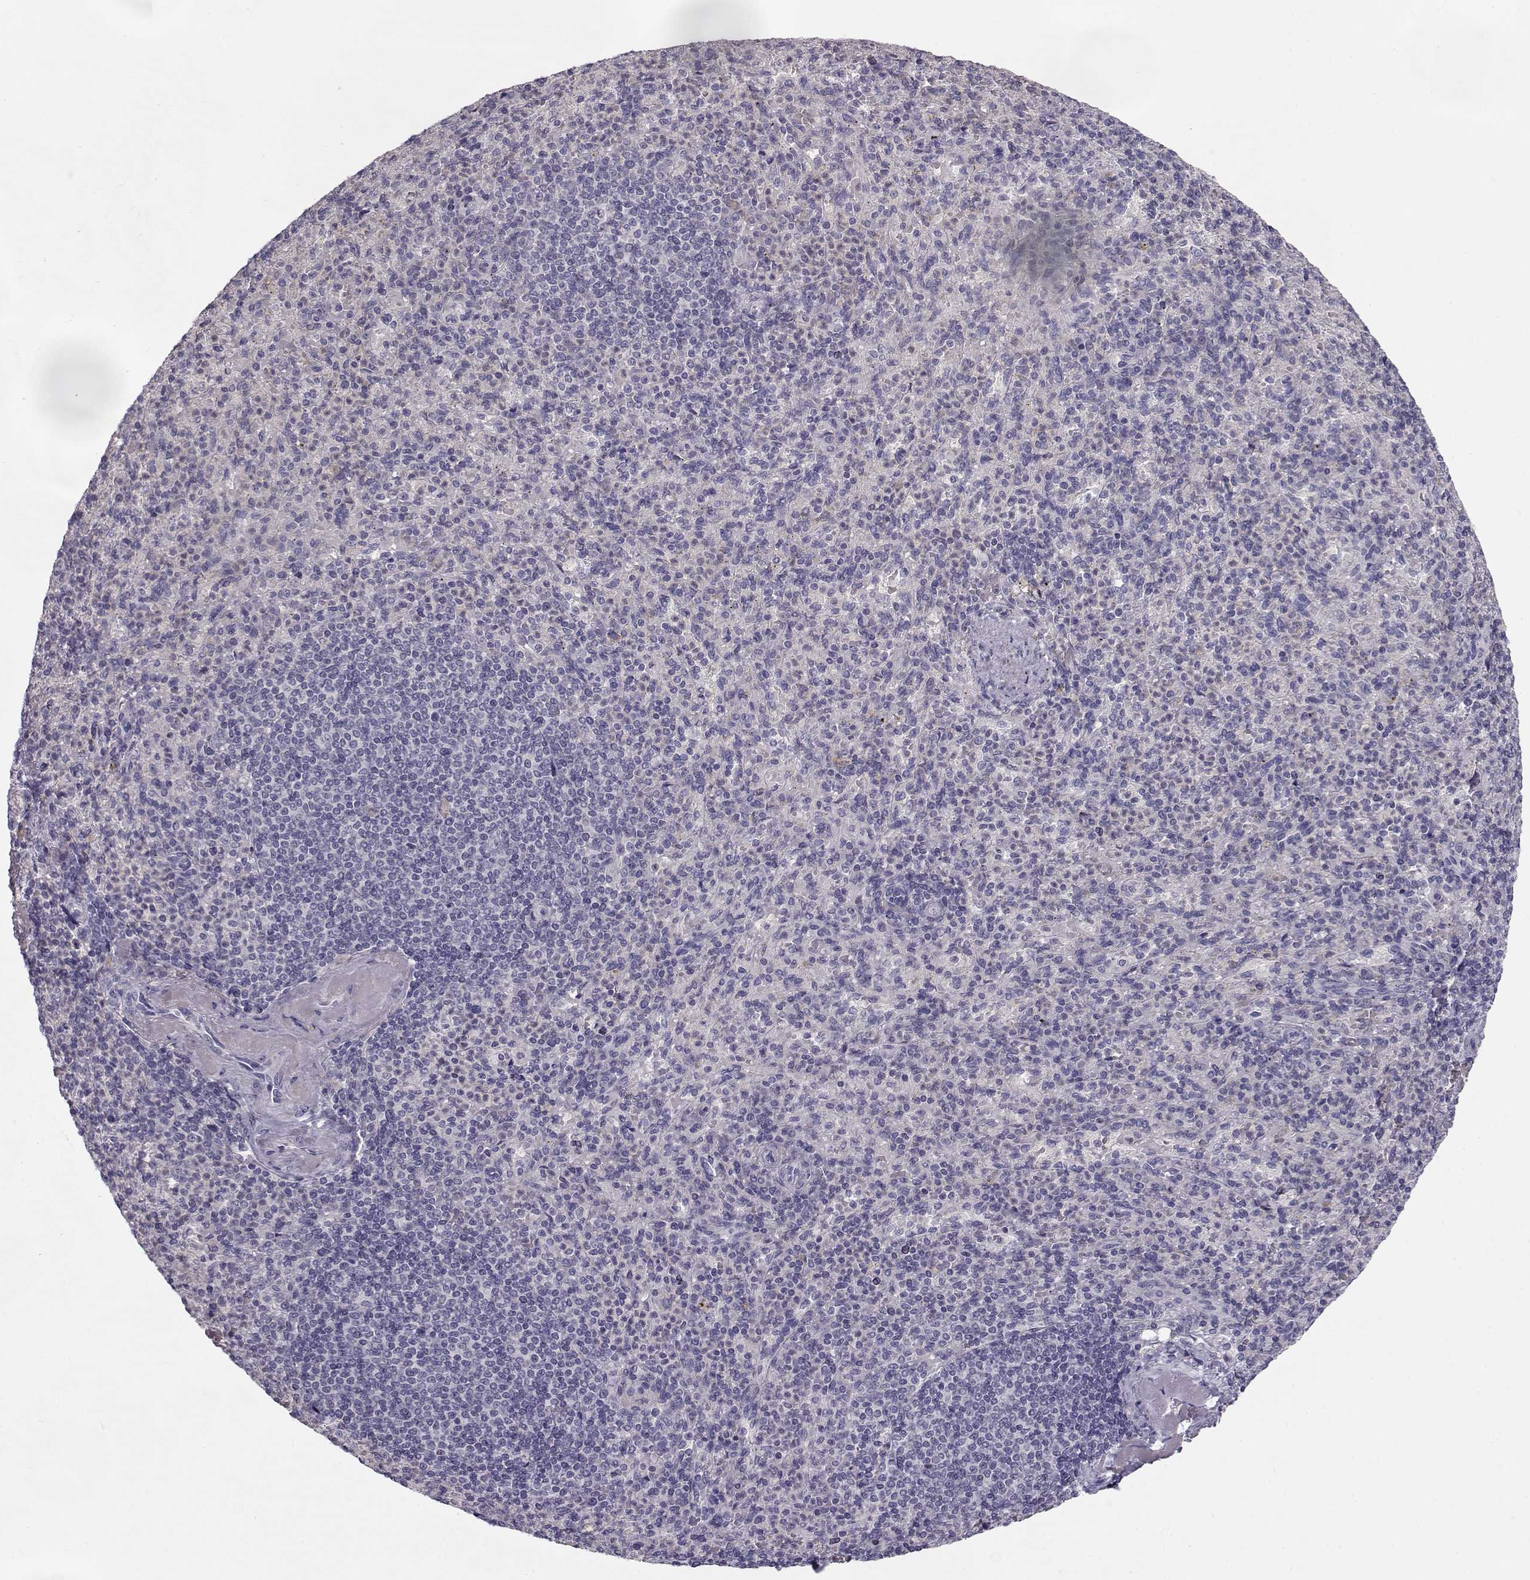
{"staining": {"intensity": "negative", "quantity": "none", "location": "none"}, "tissue": "spleen", "cell_type": "Cells in red pulp", "image_type": "normal", "snomed": [{"axis": "morphology", "description": "Normal tissue, NOS"}, {"axis": "topography", "description": "Spleen"}], "caption": "The image exhibits no significant staining in cells in red pulp of spleen.", "gene": "GRK1", "patient": {"sex": "female", "age": 74}}